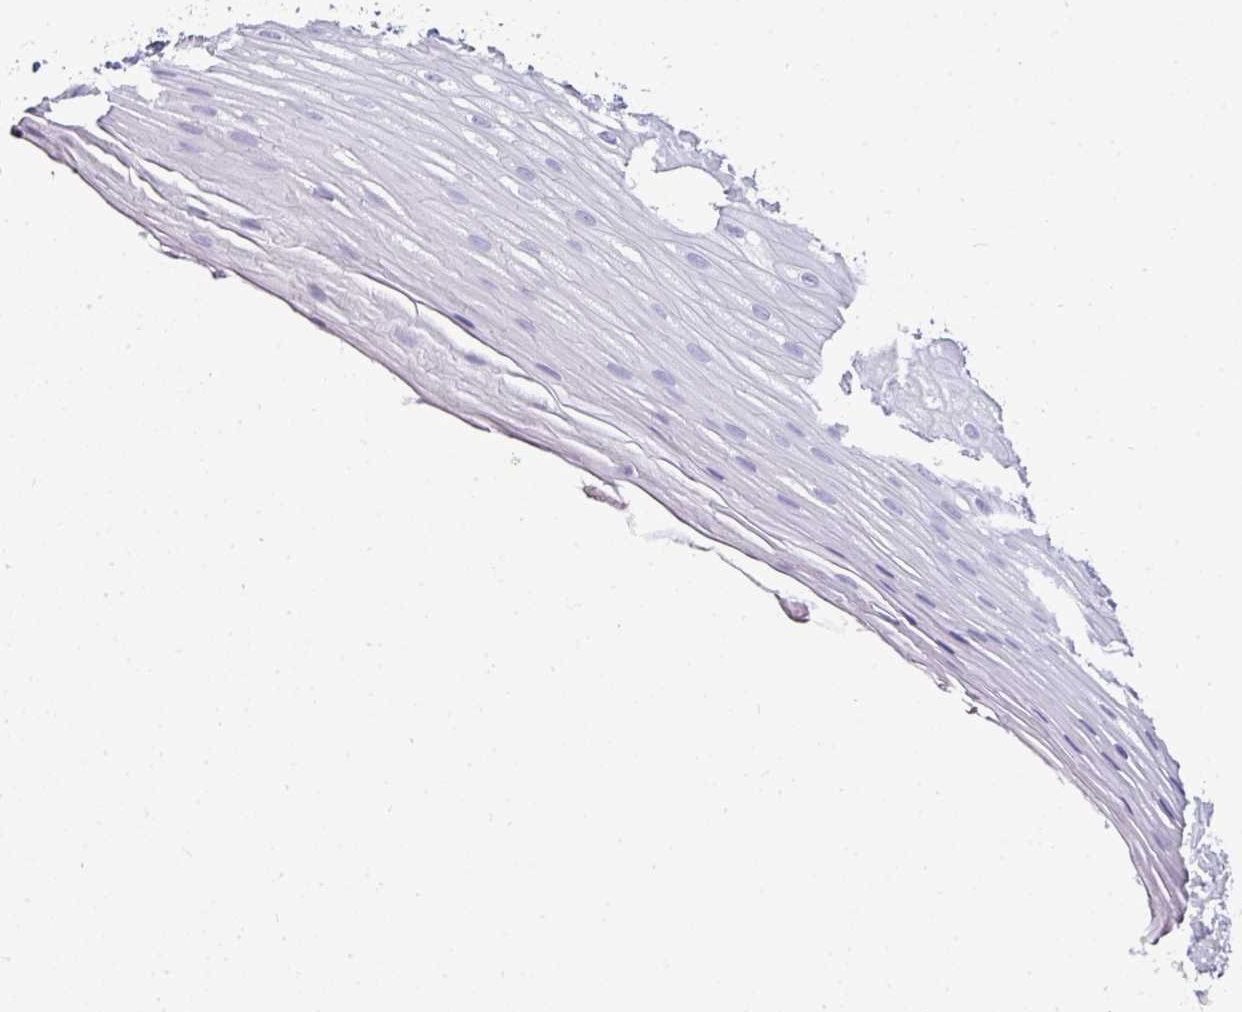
{"staining": {"intensity": "negative", "quantity": "none", "location": "none"}, "tissue": "oral mucosa", "cell_type": "Squamous epithelial cells", "image_type": "normal", "snomed": [{"axis": "morphology", "description": "Normal tissue, NOS"}, {"axis": "topography", "description": "Oral tissue"}], "caption": "A photomicrograph of oral mucosa stained for a protein exhibits no brown staining in squamous epithelial cells.", "gene": "NAPSA", "patient": {"sex": "female", "age": 67}}